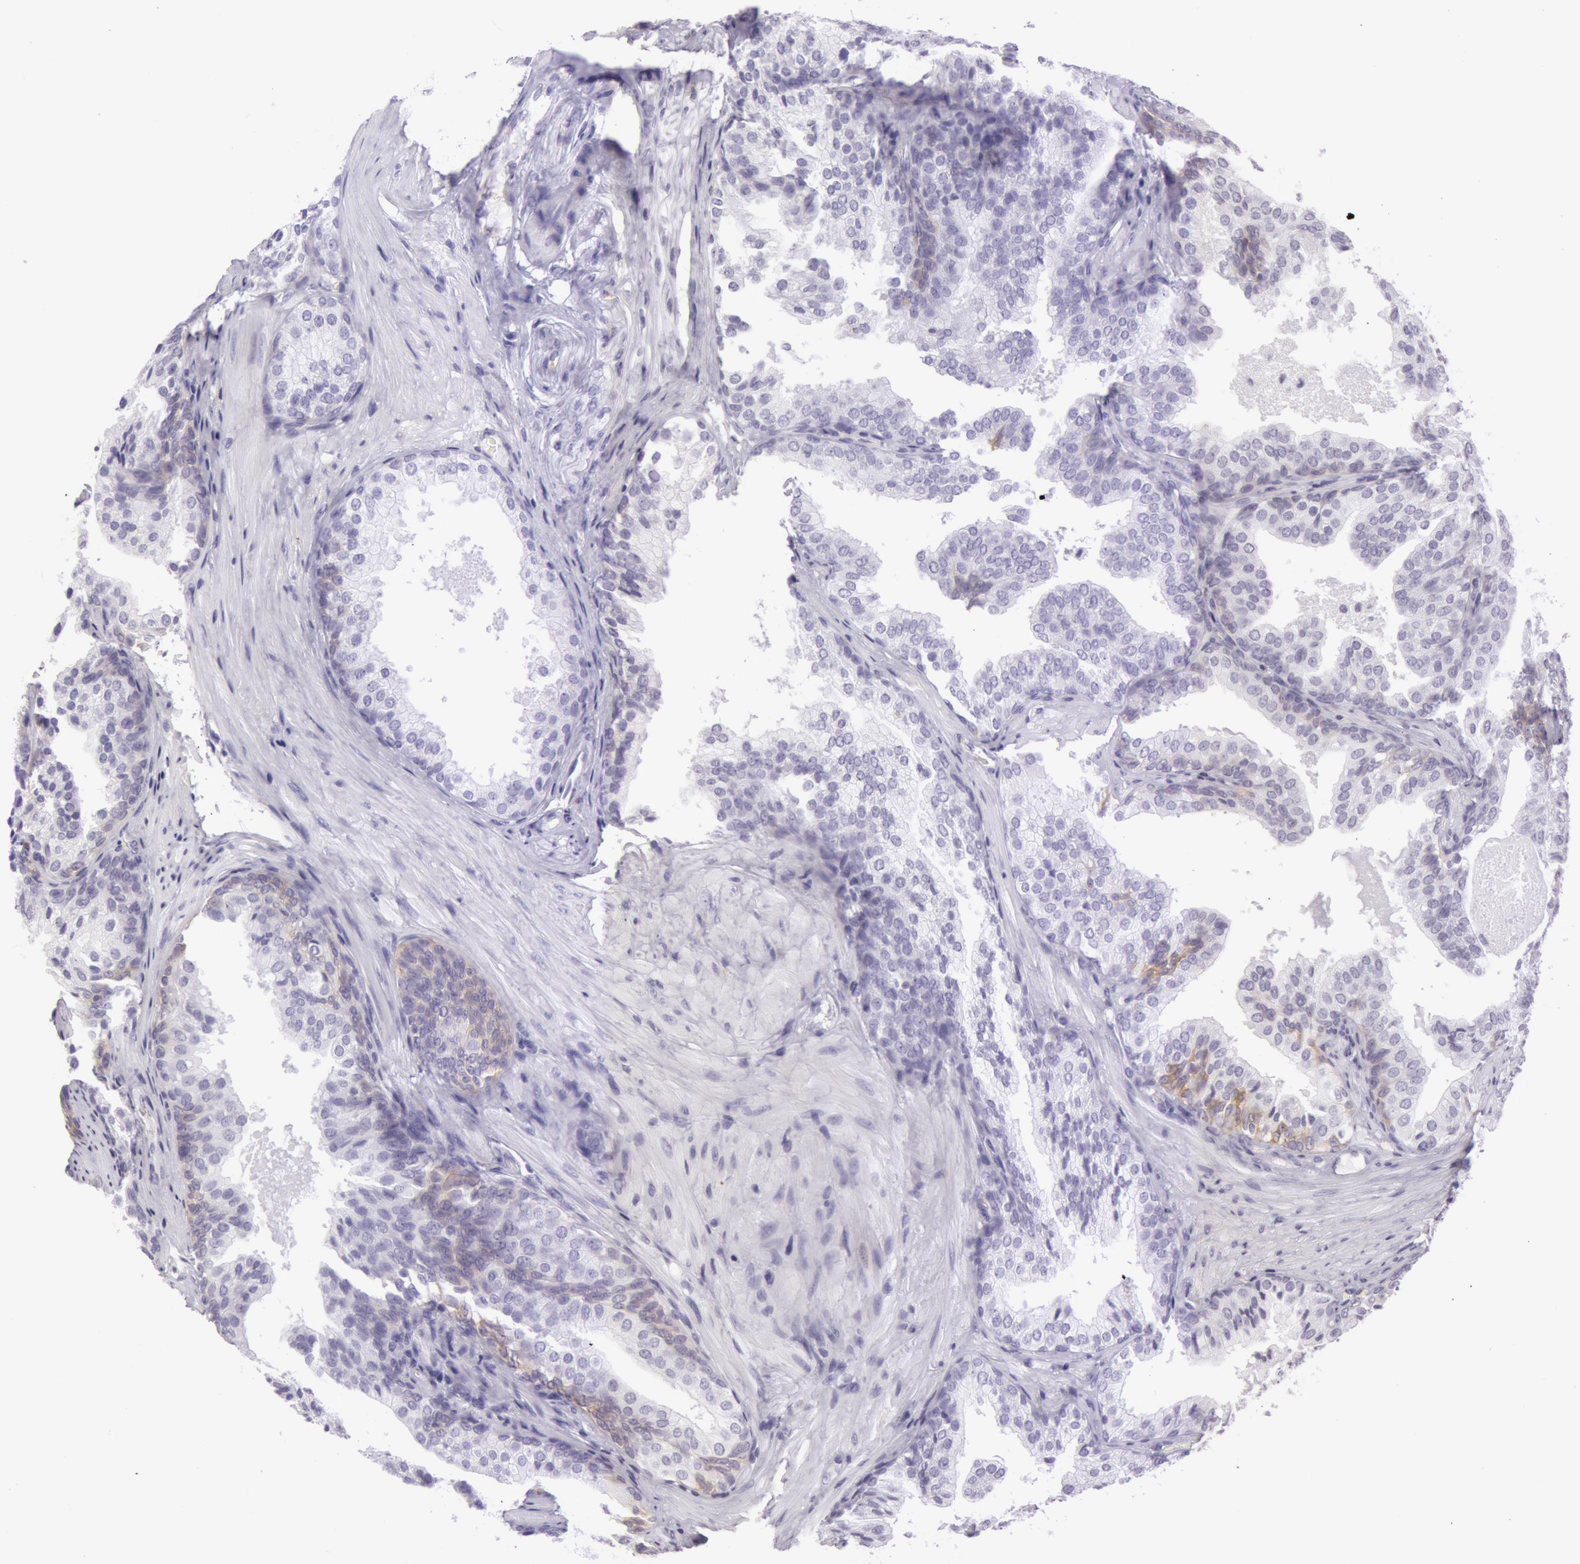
{"staining": {"intensity": "weak", "quantity": "<25%", "location": "cytoplasmic/membranous"}, "tissue": "prostate cancer", "cell_type": "Tumor cells", "image_type": "cancer", "snomed": [{"axis": "morphology", "description": "Adenocarcinoma, Low grade"}, {"axis": "topography", "description": "Prostate"}], "caption": "There is no significant positivity in tumor cells of adenocarcinoma (low-grade) (prostate).", "gene": "LY75", "patient": {"sex": "male", "age": 69}}